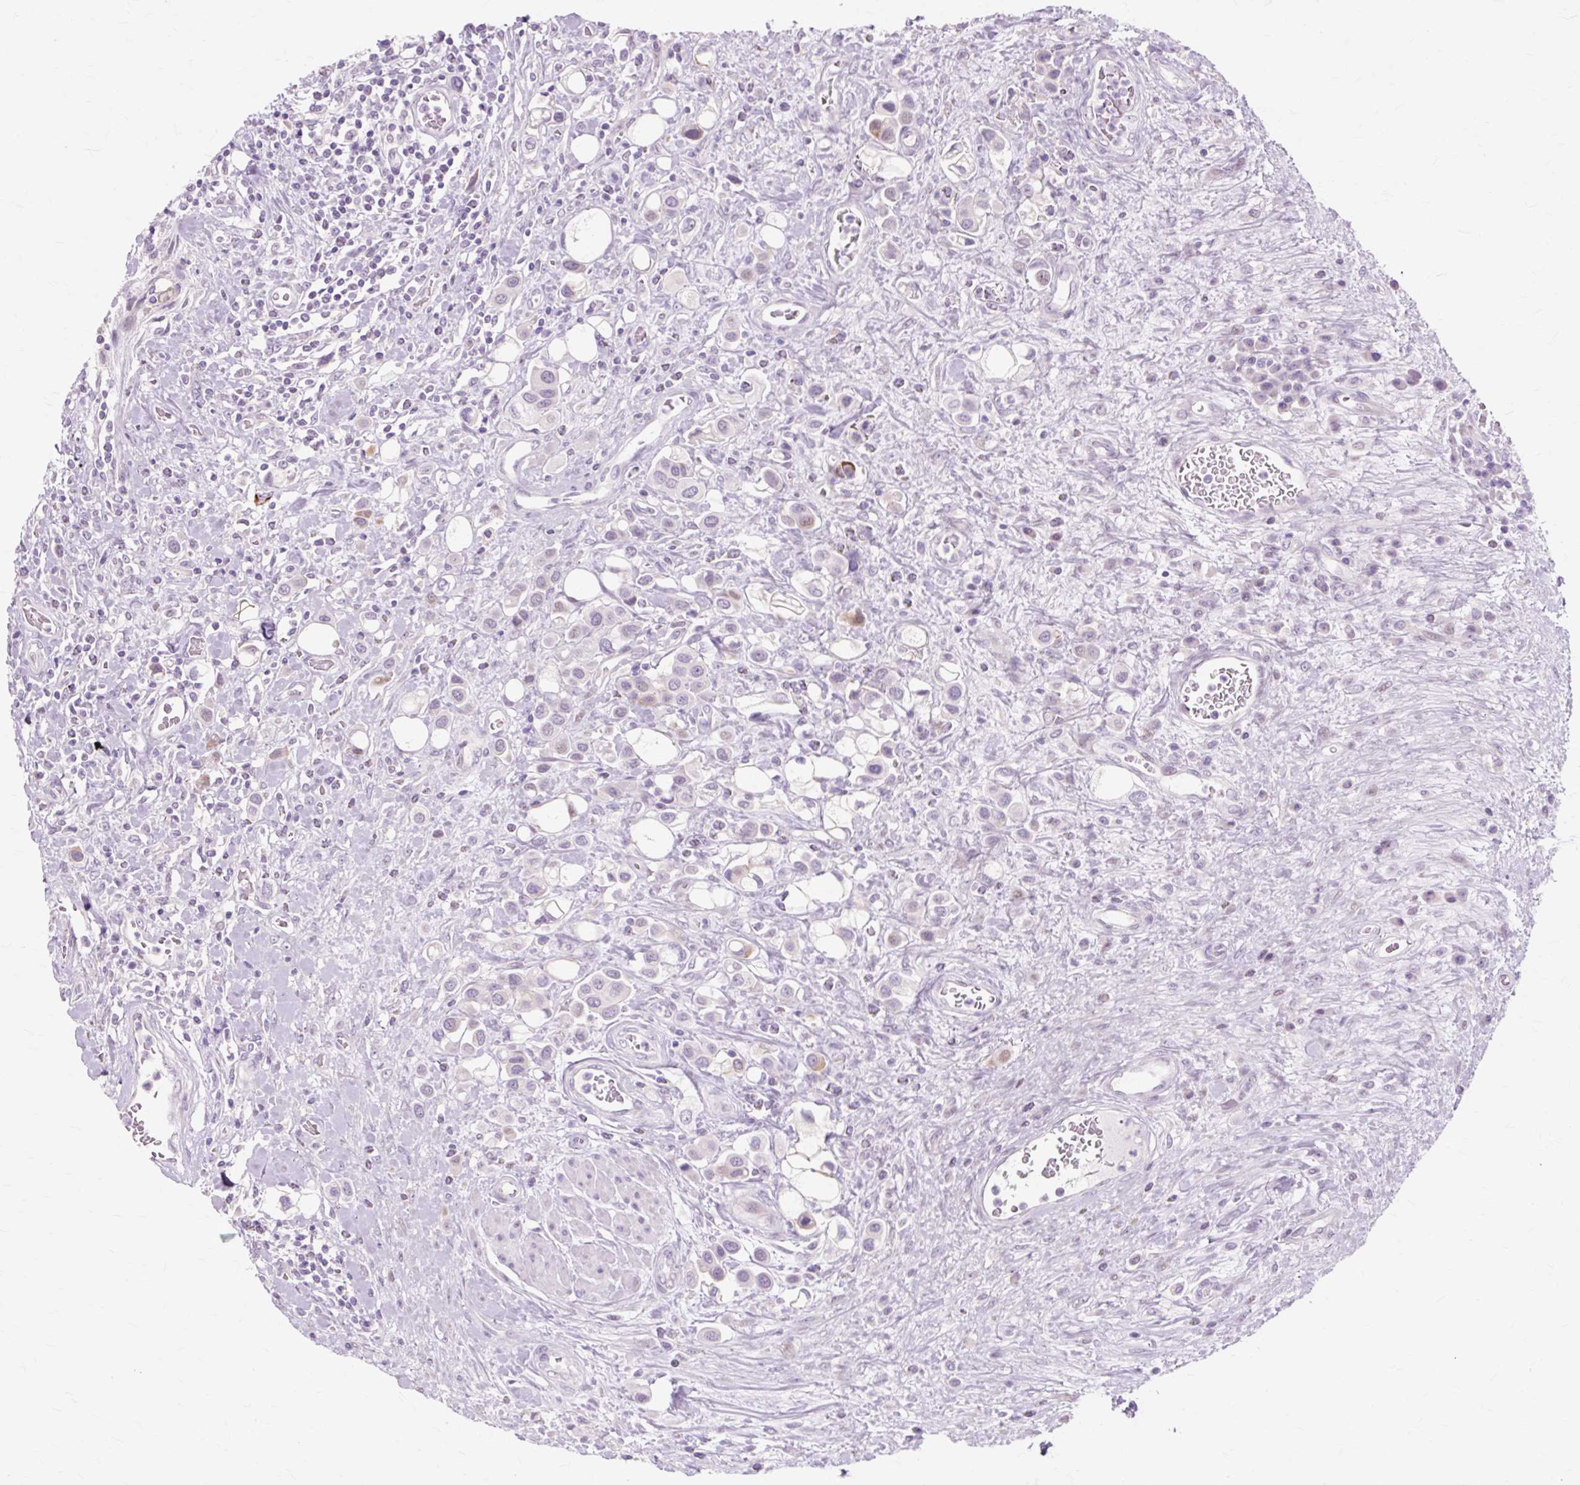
{"staining": {"intensity": "moderate", "quantity": "<25%", "location": "cytoplasmic/membranous"}, "tissue": "urothelial cancer", "cell_type": "Tumor cells", "image_type": "cancer", "snomed": [{"axis": "morphology", "description": "Urothelial carcinoma, High grade"}, {"axis": "topography", "description": "Urinary bladder"}], "caption": "Immunohistochemical staining of human urothelial cancer exhibits low levels of moderate cytoplasmic/membranous expression in about <25% of tumor cells.", "gene": "IRX2", "patient": {"sex": "male", "age": 50}}